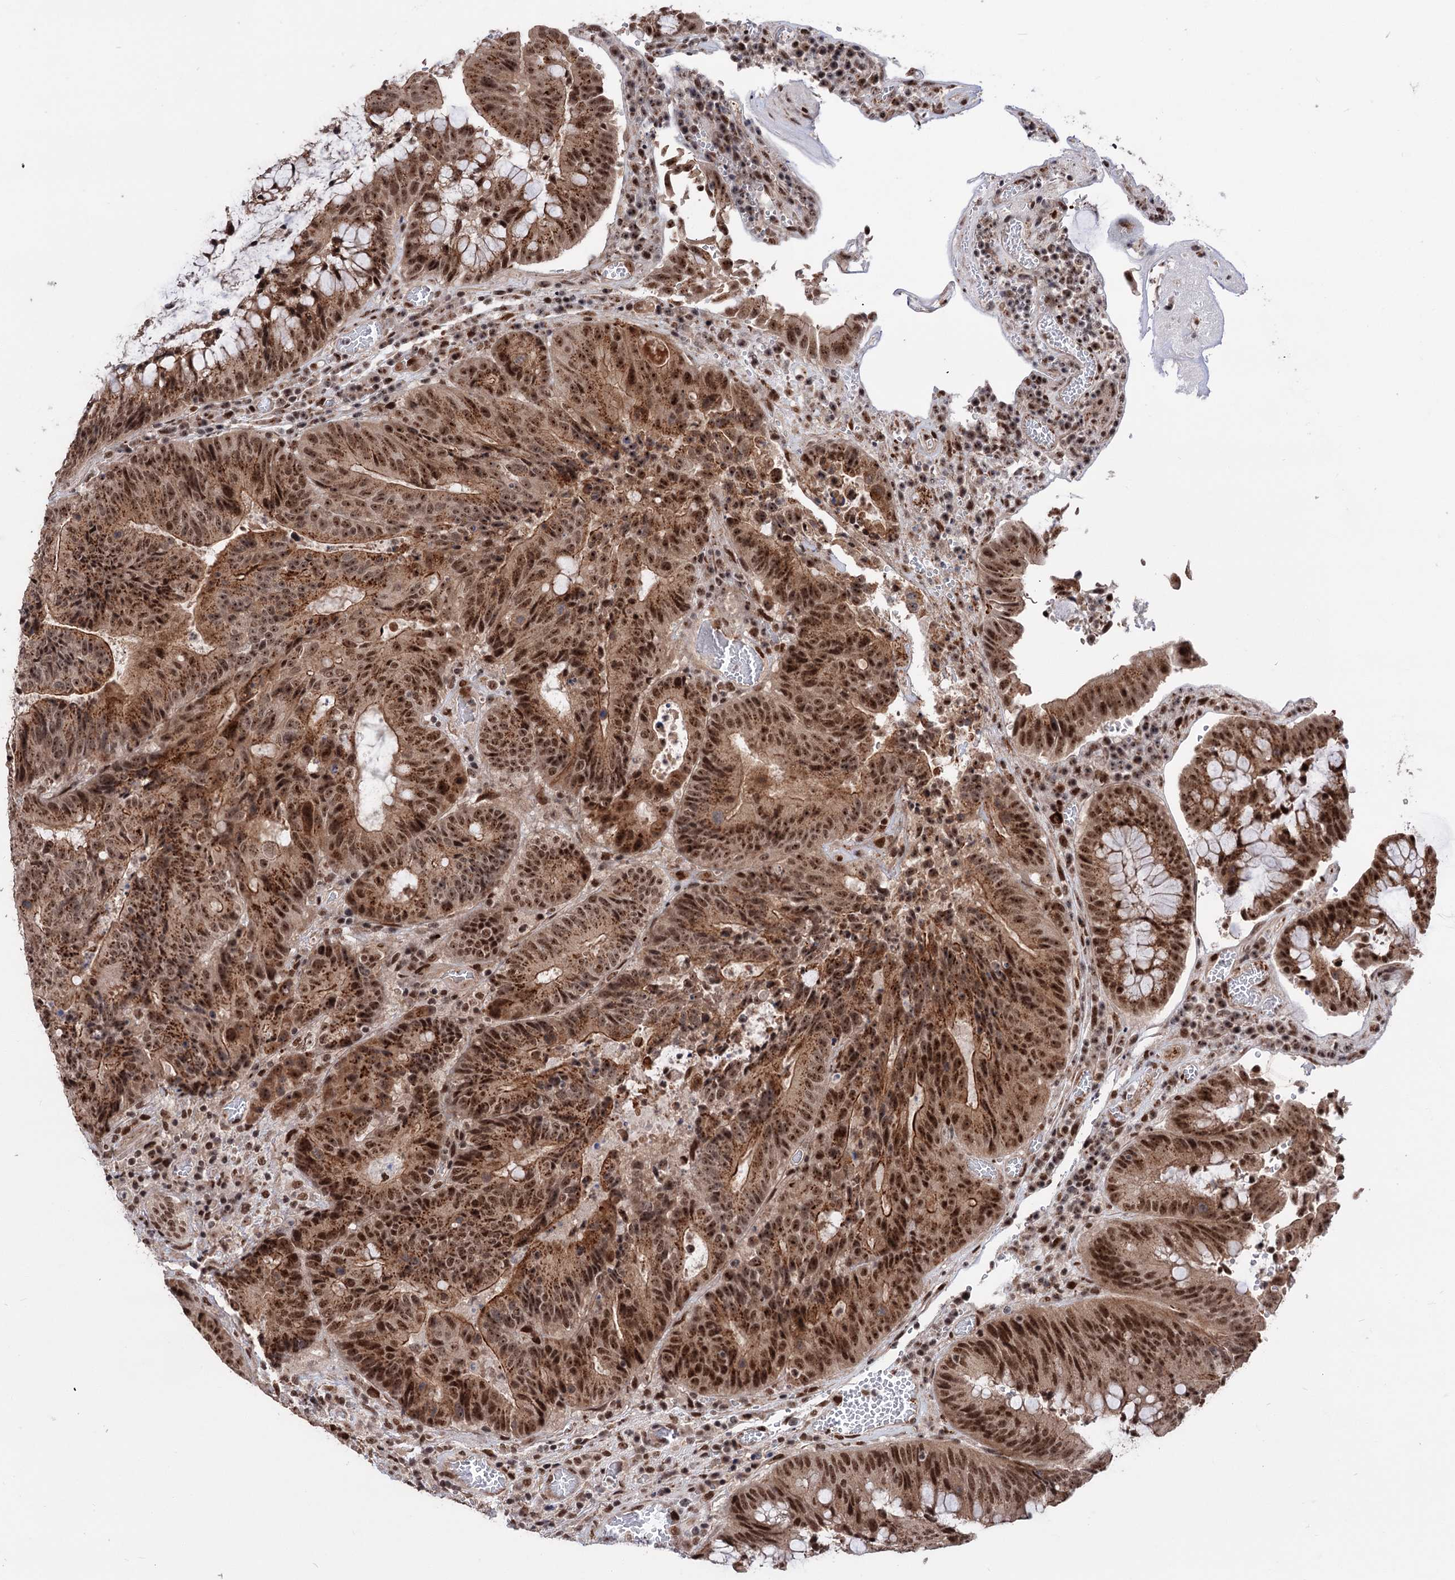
{"staining": {"intensity": "strong", "quantity": ">75%", "location": "cytoplasmic/membranous,nuclear"}, "tissue": "colorectal cancer", "cell_type": "Tumor cells", "image_type": "cancer", "snomed": [{"axis": "morphology", "description": "Adenocarcinoma, NOS"}, {"axis": "topography", "description": "Rectum"}], "caption": "Protein expression analysis of human colorectal adenocarcinoma reveals strong cytoplasmic/membranous and nuclear expression in approximately >75% of tumor cells.", "gene": "MAML1", "patient": {"sex": "male", "age": 69}}